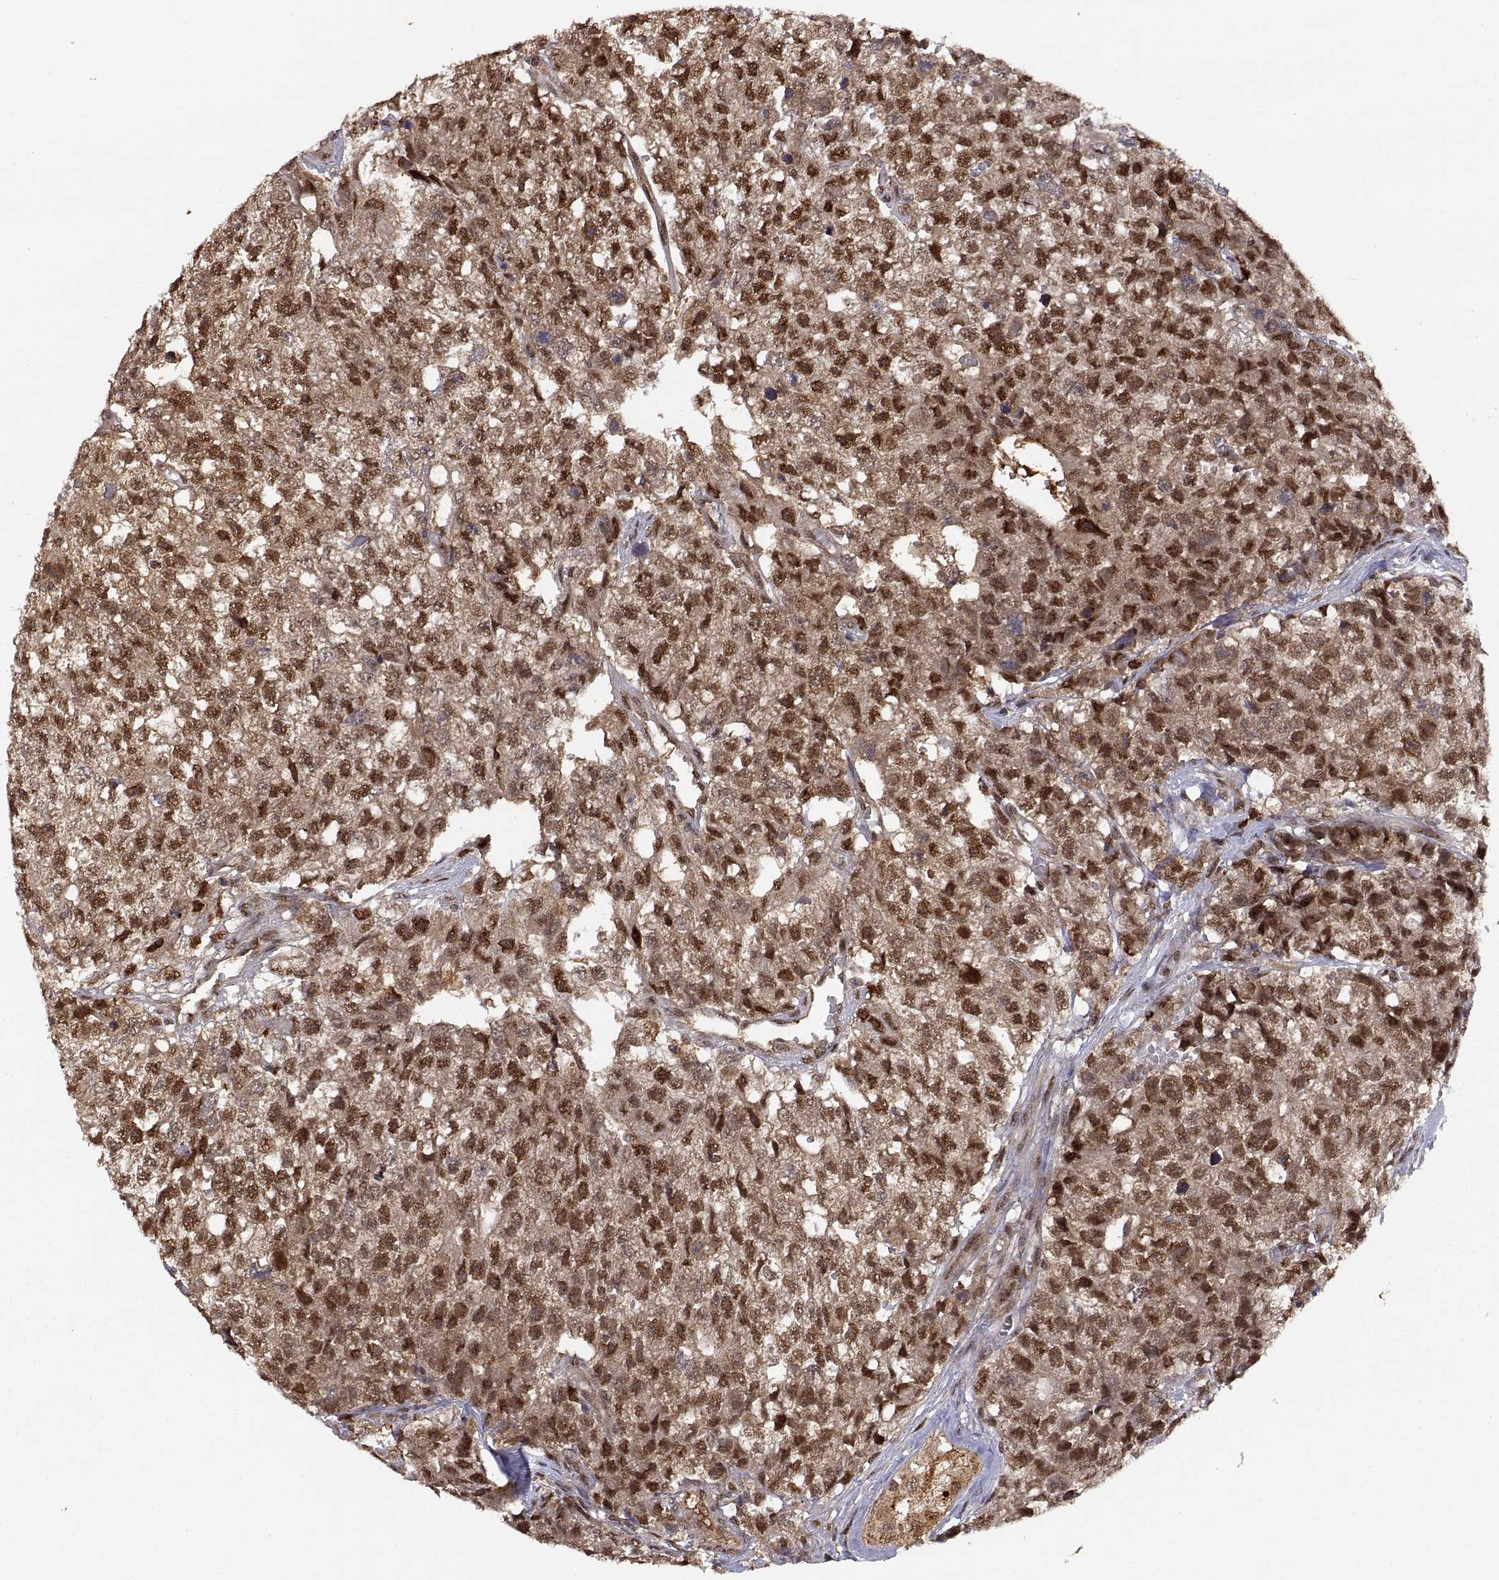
{"staining": {"intensity": "strong", "quantity": ">75%", "location": "cytoplasmic/membranous,nuclear"}, "tissue": "testis cancer", "cell_type": "Tumor cells", "image_type": "cancer", "snomed": [{"axis": "morphology", "description": "Seminoma, NOS"}, {"axis": "morphology", "description": "Carcinoma, Embryonal, NOS"}, {"axis": "topography", "description": "Testis"}], "caption": "Protein staining of testis embryonal carcinoma tissue demonstrates strong cytoplasmic/membranous and nuclear expression in approximately >75% of tumor cells.", "gene": "PSMC2", "patient": {"sex": "male", "age": 22}}